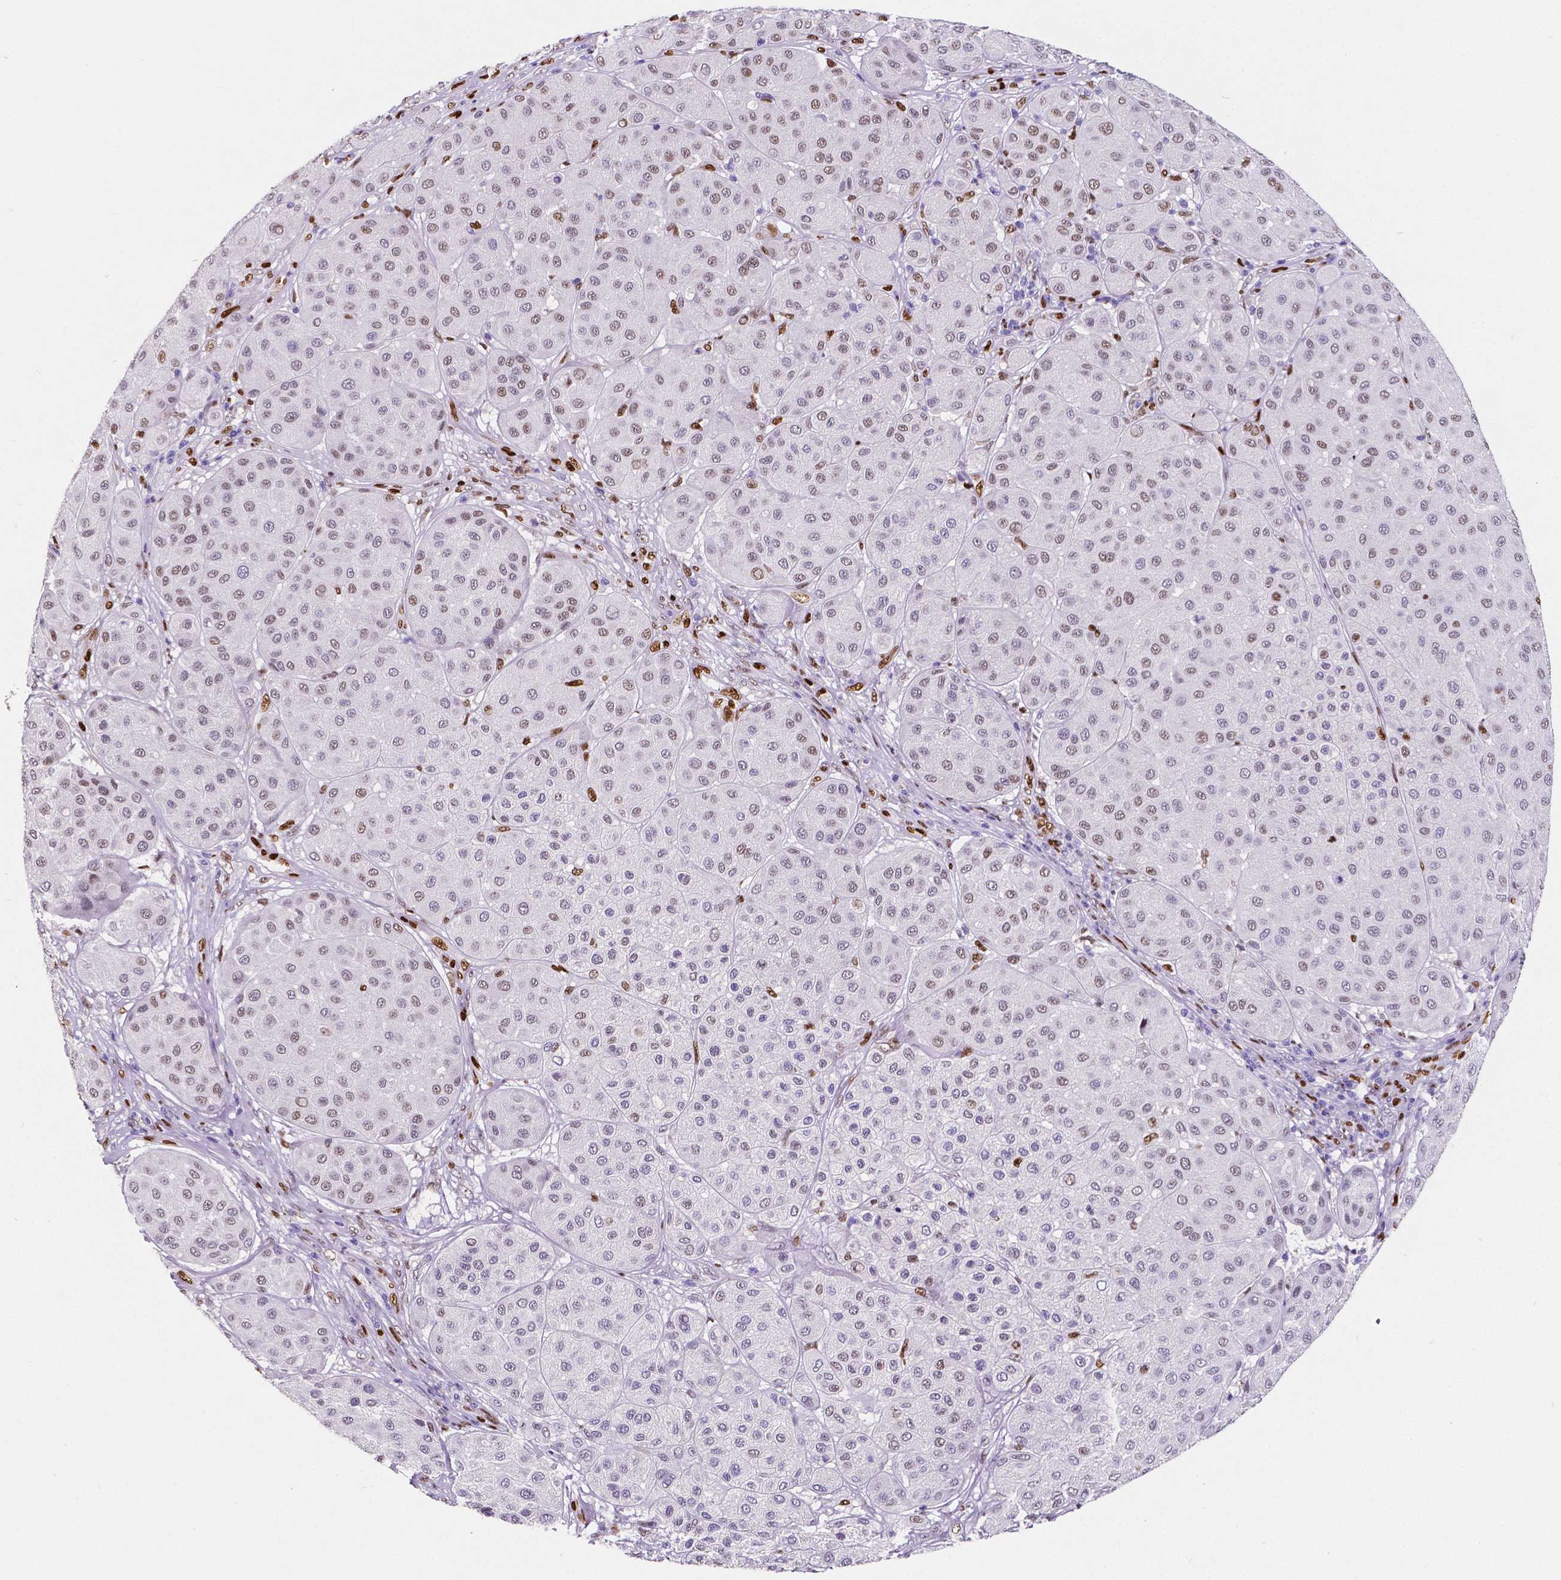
{"staining": {"intensity": "weak", "quantity": "<25%", "location": "nuclear"}, "tissue": "melanoma", "cell_type": "Tumor cells", "image_type": "cancer", "snomed": [{"axis": "morphology", "description": "Malignant melanoma, Metastatic site"}, {"axis": "topography", "description": "Smooth muscle"}], "caption": "Human malignant melanoma (metastatic site) stained for a protein using immunohistochemistry shows no staining in tumor cells.", "gene": "MEF2C", "patient": {"sex": "male", "age": 41}}